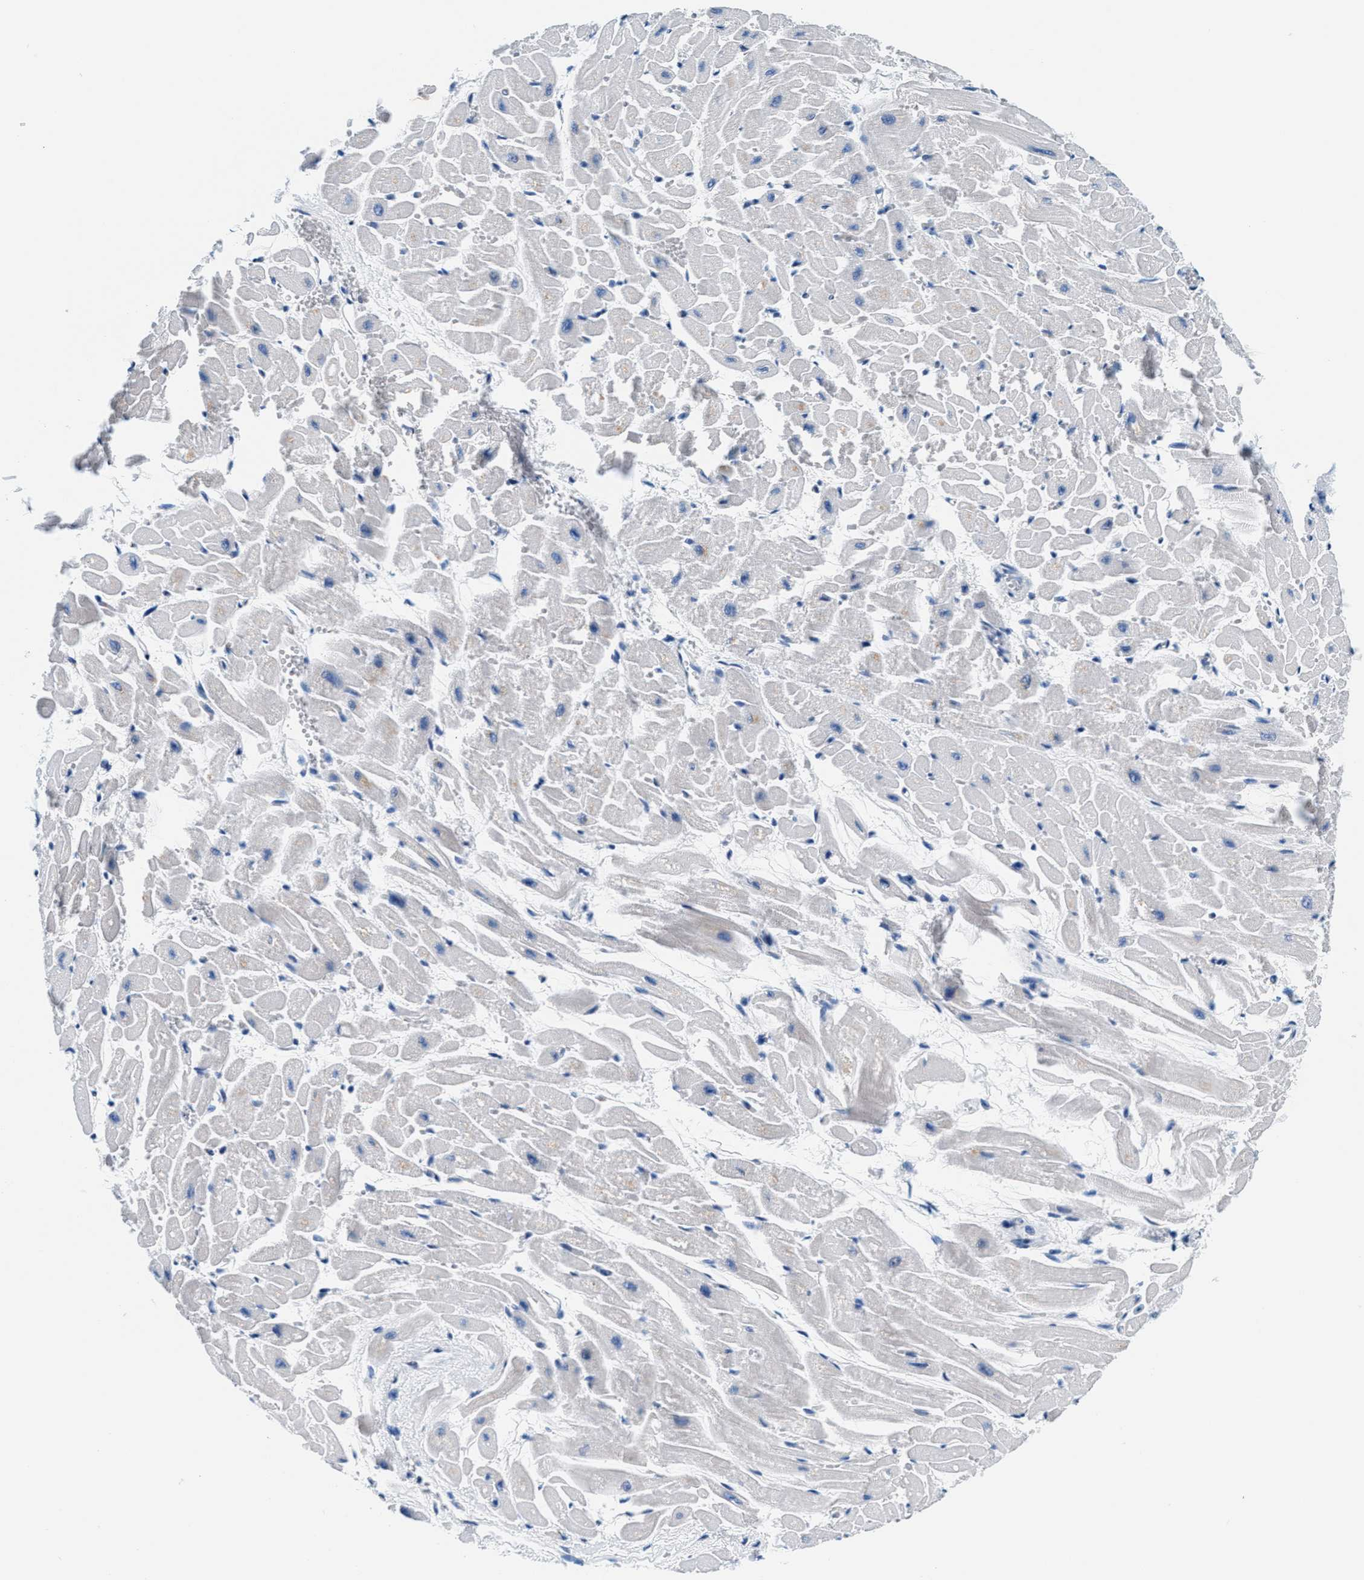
{"staining": {"intensity": "weak", "quantity": "<25%", "location": "cytoplasmic/membranous"}, "tissue": "heart muscle", "cell_type": "Cardiomyocytes", "image_type": "normal", "snomed": [{"axis": "morphology", "description": "Normal tissue, NOS"}, {"axis": "topography", "description": "Heart"}], "caption": "DAB (3,3'-diaminobenzidine) immunohistochemical staining of benign heart muscle shows no significant staining in cardiomyocytes. The staining was performed using DAB to visualize the protein expression in brown, while the nuclei were stained in blue with hematoxylin (Magnification: 20x).", "gene": "VPS53", "patient": {"sex": "male", "age": 45}}